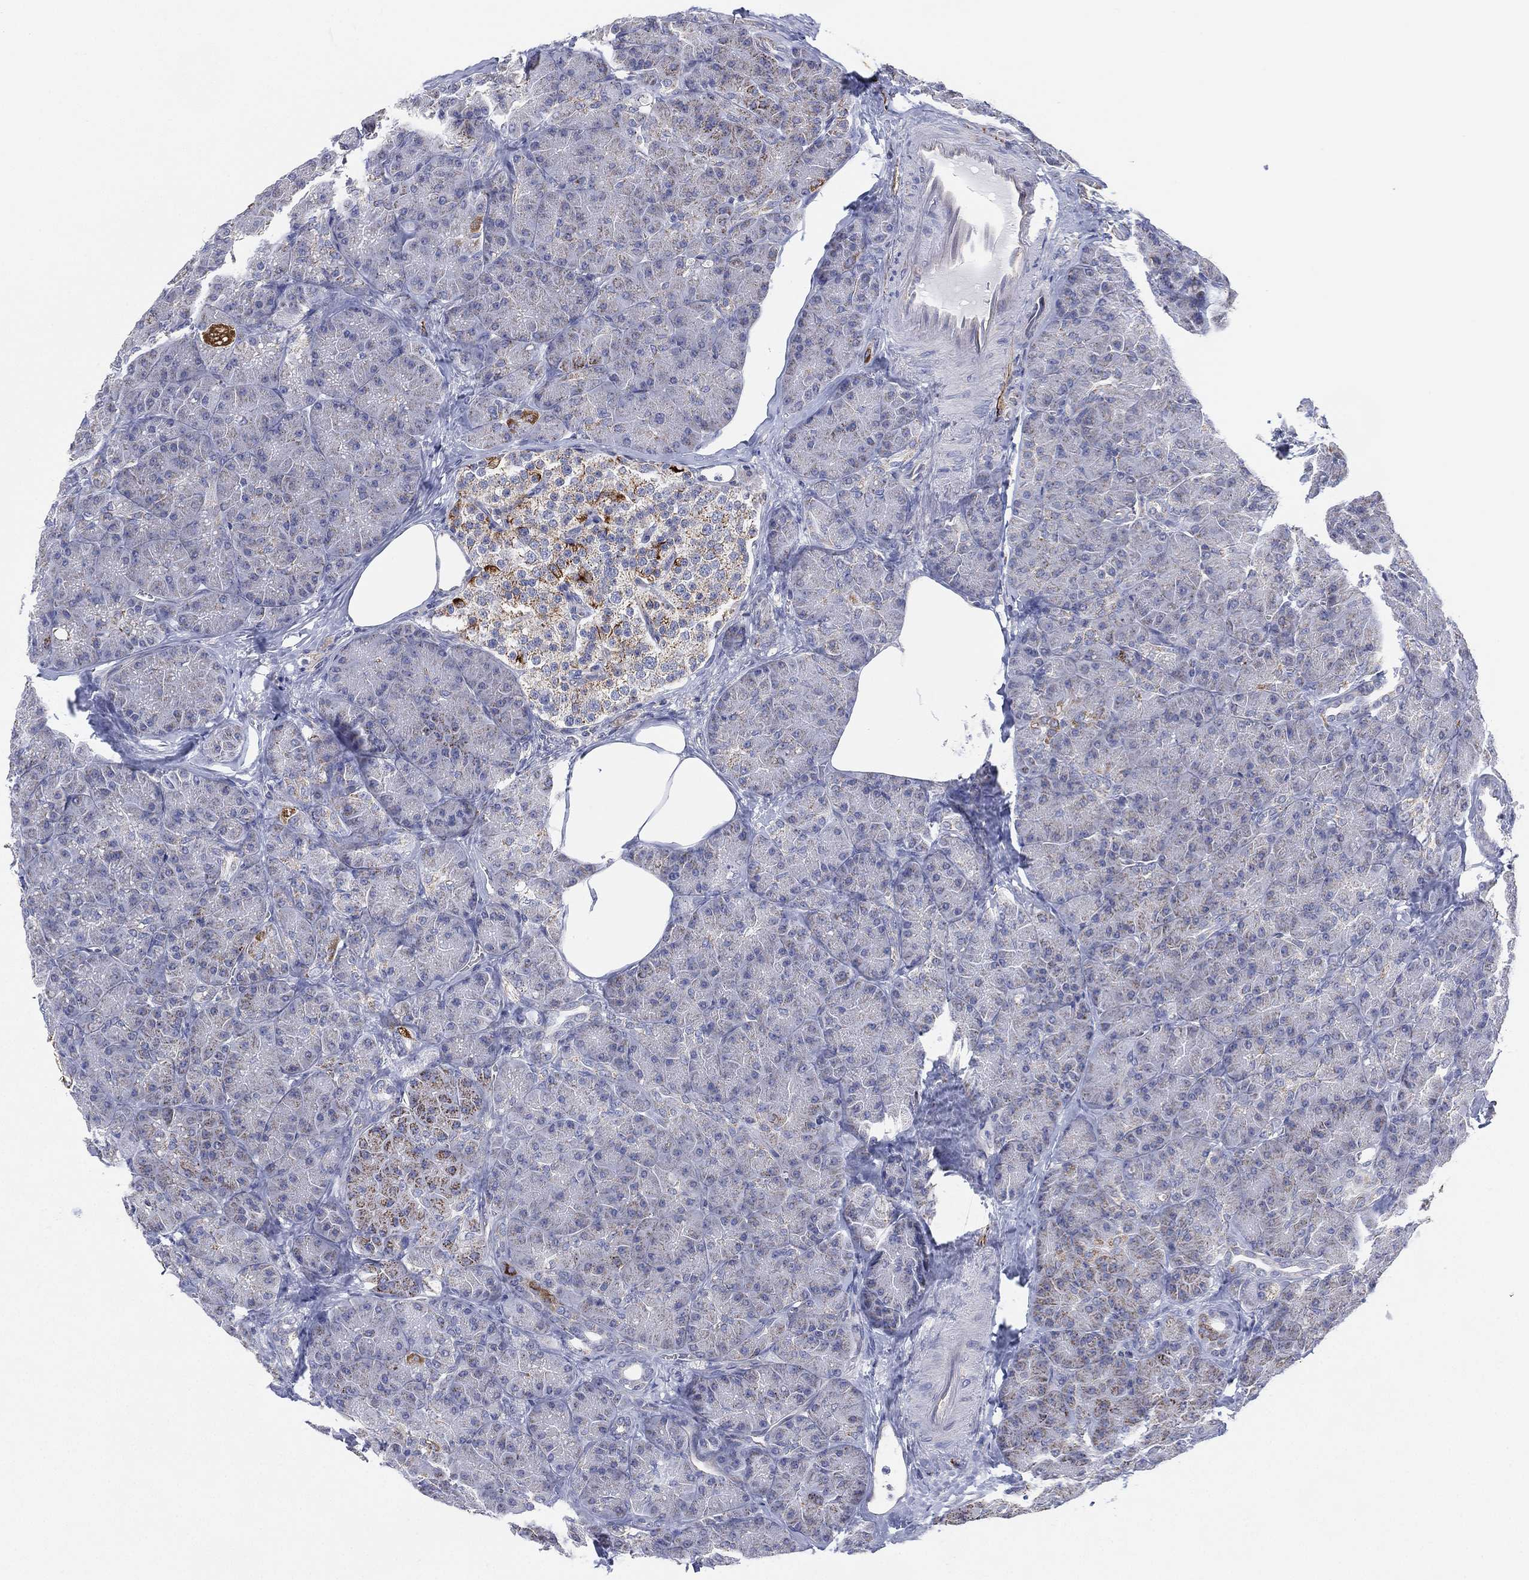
{"staining": {"intensity": "negative", "quantity": "none", "location": "none"}, "tissue": "pancreas", "cell_type": "Exocrine glandular cells", "image_type": "normal", "snomed": [{"axis": "morphology", "description": "Normal tissue, NOS"}, {"axis": "topography", "description": "Pancreas"}], "caption": "DAB immunohistochemical staining of benign pancreas shows no significant staining in exocrine glandular cells.", "gene": "INA", "patient": {"sex": "male", "age": 57}}